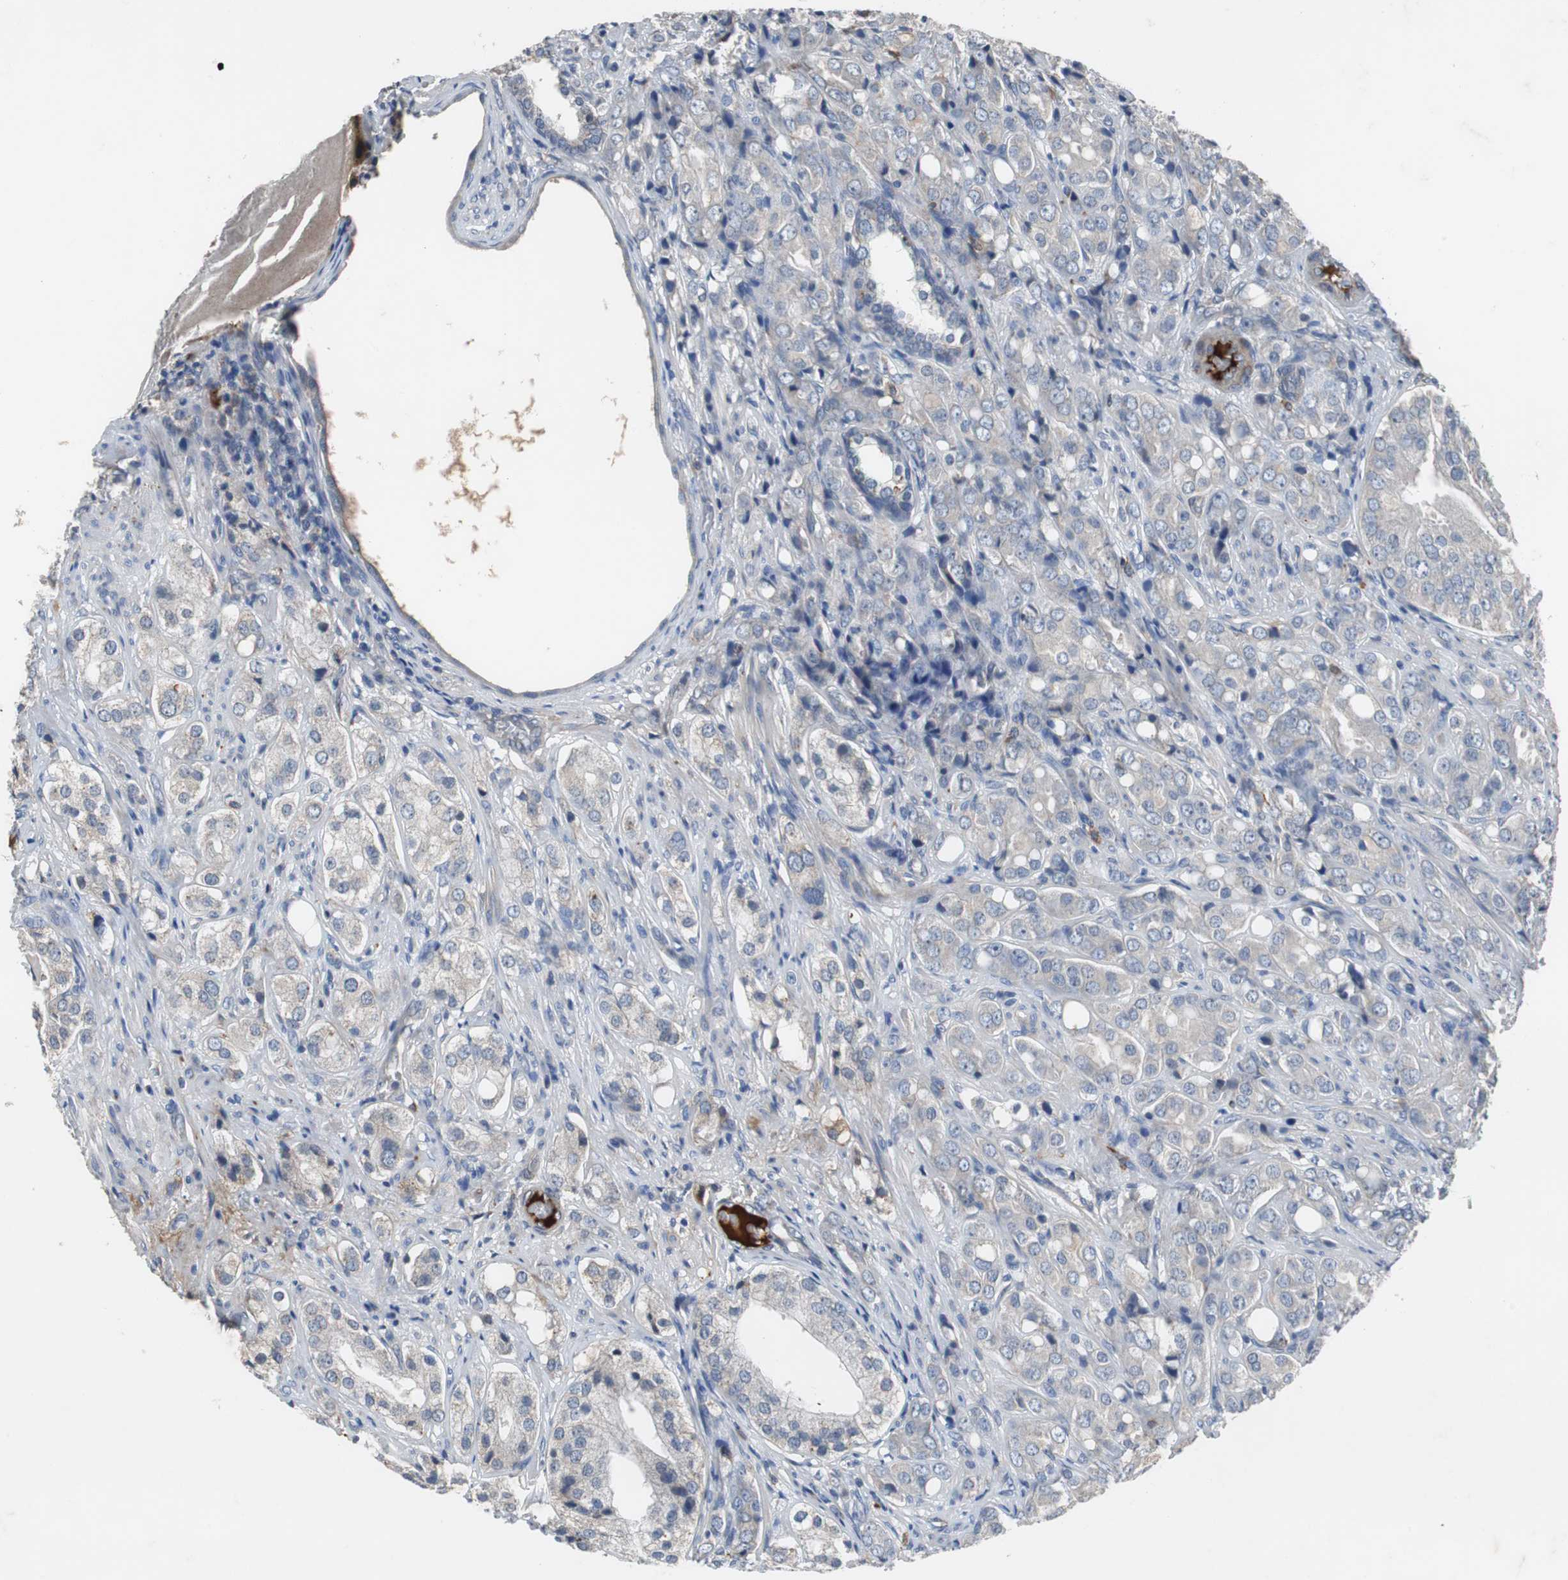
{"staining": {"intensity": "weak", "quantity": "<25%", "location": "cytoplasmic/membranous"}, "tissue": "prostate cancer", "cell_type": "Tumor cells", "image_type": "cancer", "snomed": [{"axis": "morphology", "description": "Adenocarcinoma, High grade"}, {"axis": "topography", "description": "Prostate"}], "caption": "This is an IHC photomicrograph of human prostate cancer. There is no positivity in tumor cells.", "gene": "SORT1", "patient": {"sex": "male", "age": 68}}